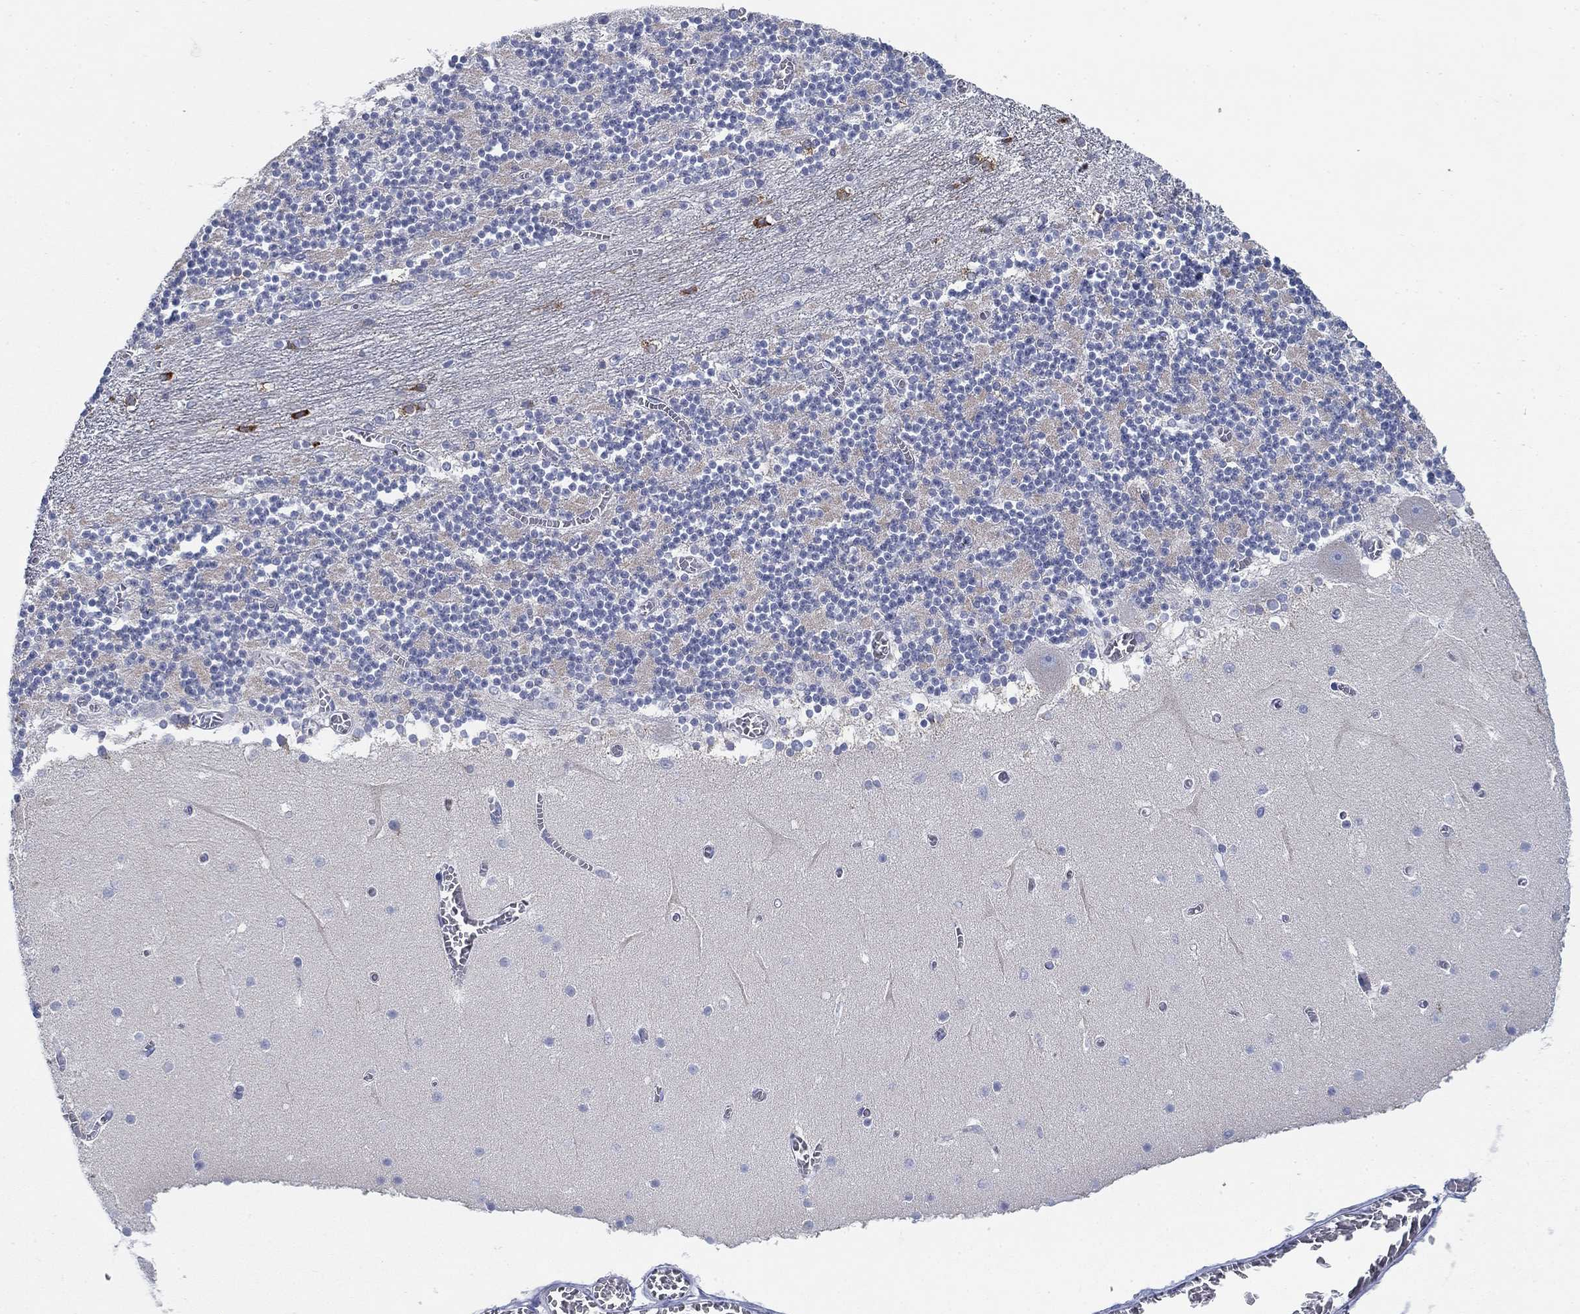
{"staining": {"intensity": "negative", "quantity": "none", "location": "none"}, "tissue": "cerebellum", "cell_type": "Cells in granular layer", "image_type": "normal", "snomed": [{"axis": "morphology", "description": "Normal tissue, NOS"}, {"axis": "topography", "description": "Cerebellum"}], "caption": "Photomicrograph shows no protein expression in cells in granular layer of normal cerebellum.", "gene": "SCCPDH", "patient": {"sex": "female", "age": 28}}